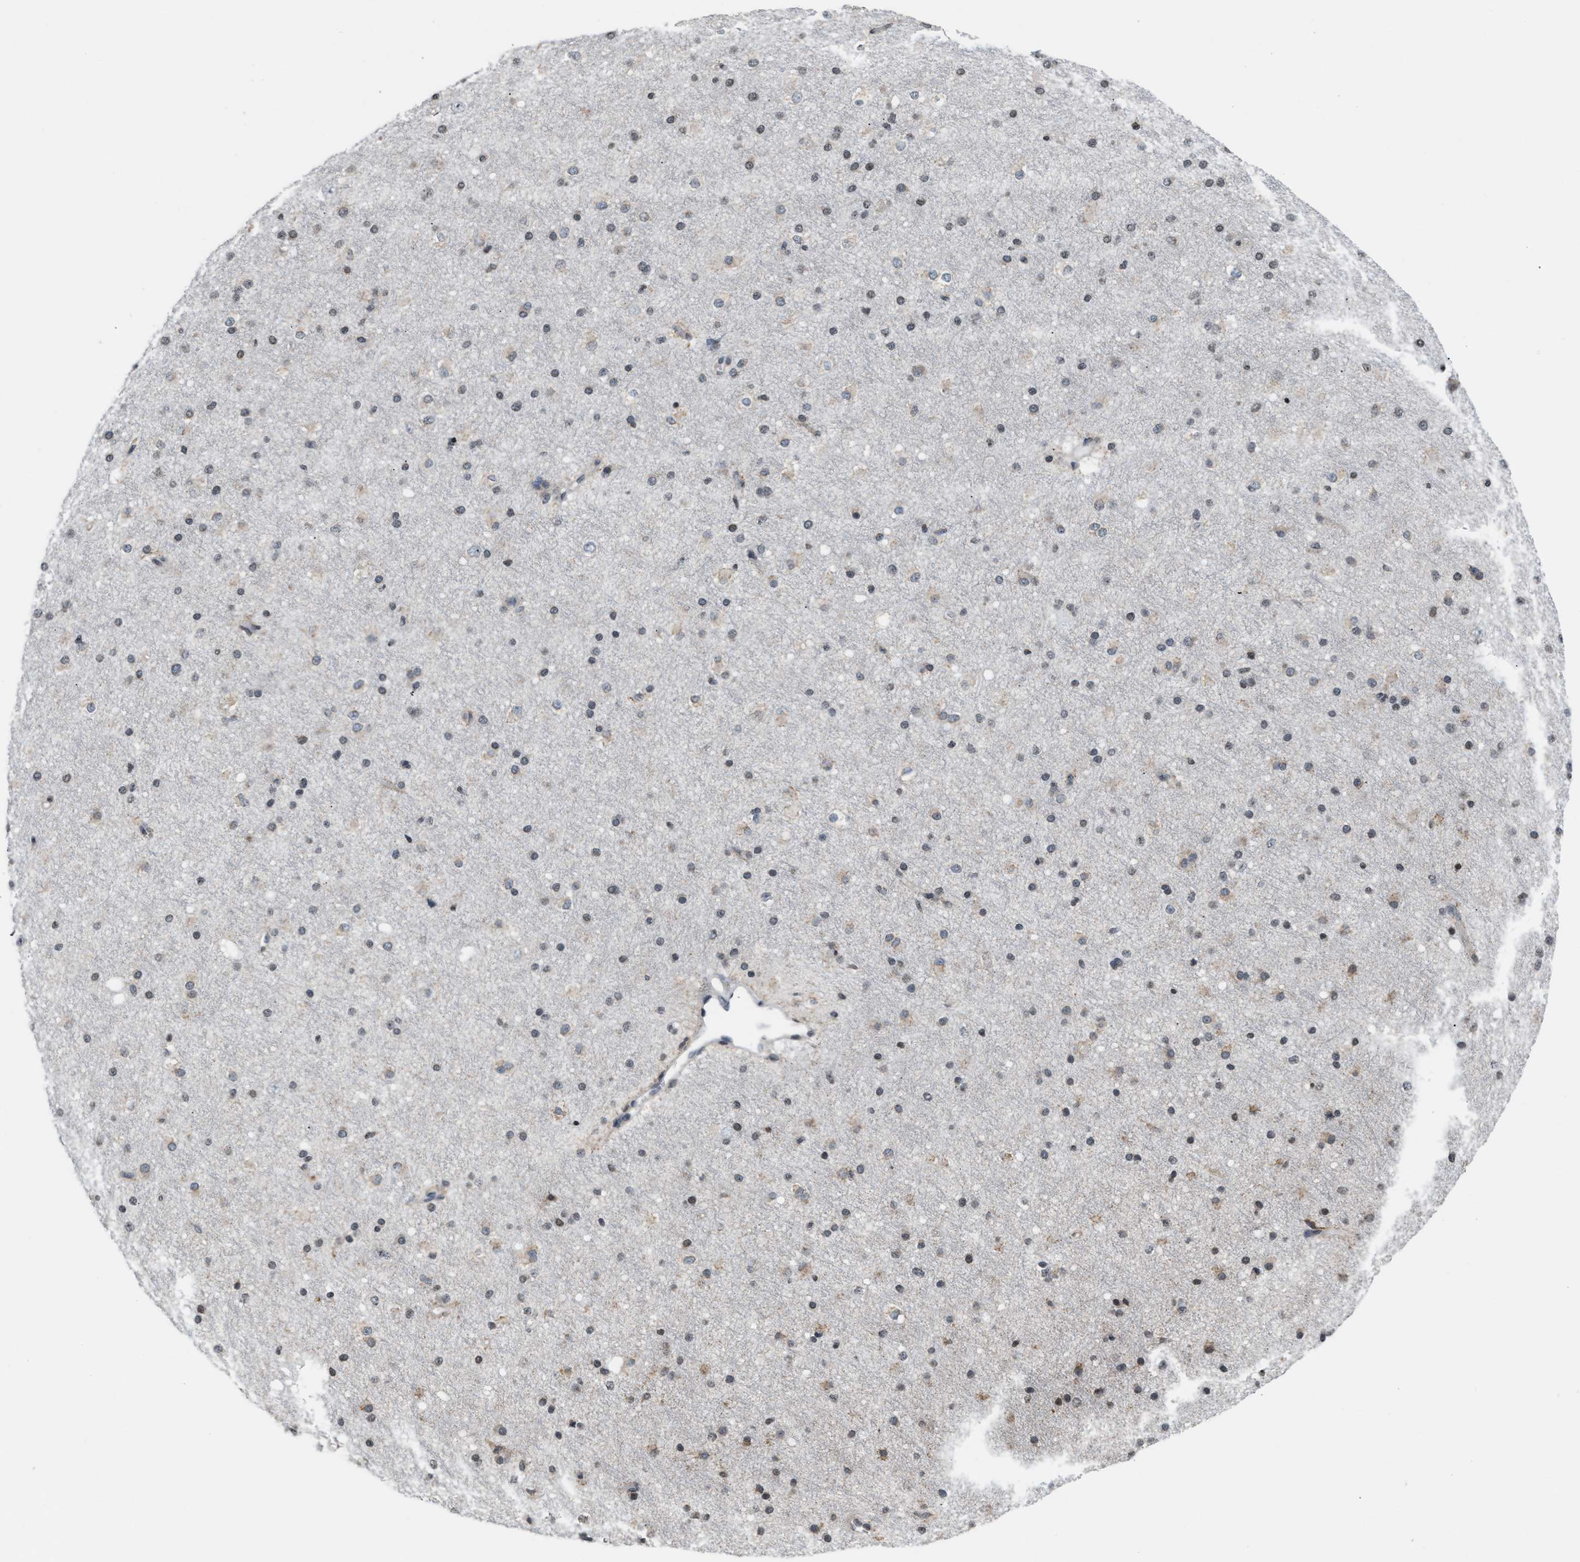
{"staining": {"intensity": "negative", "quantity": "none", "location": "none"}, "tissue": "cerebral cortex", "cell_type": "Endothelial cells", "image_type": "normal", "snomed": [{"axis": "morphology", "description": "Normal tissue, NOS"}, {"axis": "morphology", "description": "Developmental malformation"}, {"axis": "topography", "description": "Cerebral cortex"}], "caption": "Immunohistochemistry (IHC) of normal human cerebral cortex demonstrates no staining in endothelial cells.", "gene": "PRUNE2", "patient": {"sex": "female", "age": 30}}